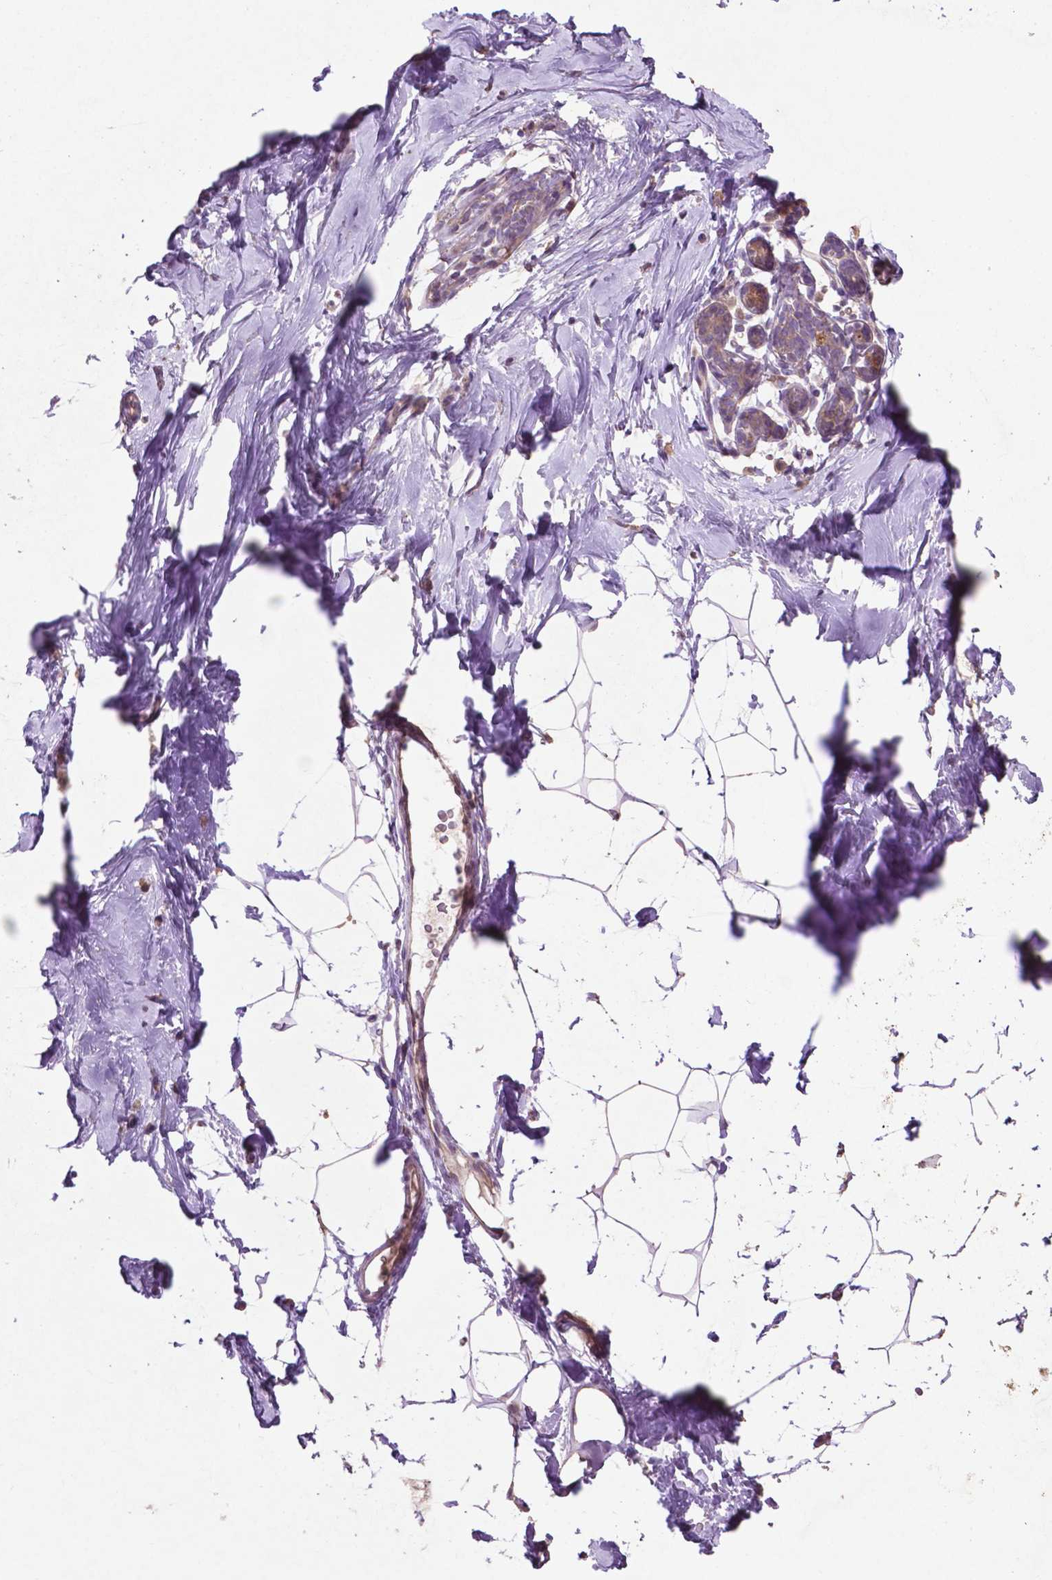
{"staining": {"intensity": "moderate", "quantity": "<25%", "location": "cytoplasmic/membranous"}, "tissue": "breast", "cell_type": "Adipocytes", "image_type": "normal", "snomed": [{"axis": "morphology", "description": "Normal tissue, NOS"}, {"axis": "topography", "description": "Breast"}], "caption": "Immunohistochemistry (IHC) histopathology image of normal breast: human breast stained using immunohistochemistry reveals low levels of moderate protein expression localized specifically in the cytoplasmic/membranous of adipocytes, appearing as a cytoplasmic/membranous brown color.", "gene": "MBTPS1", "patient": {"sex": "female", "age": 32}}